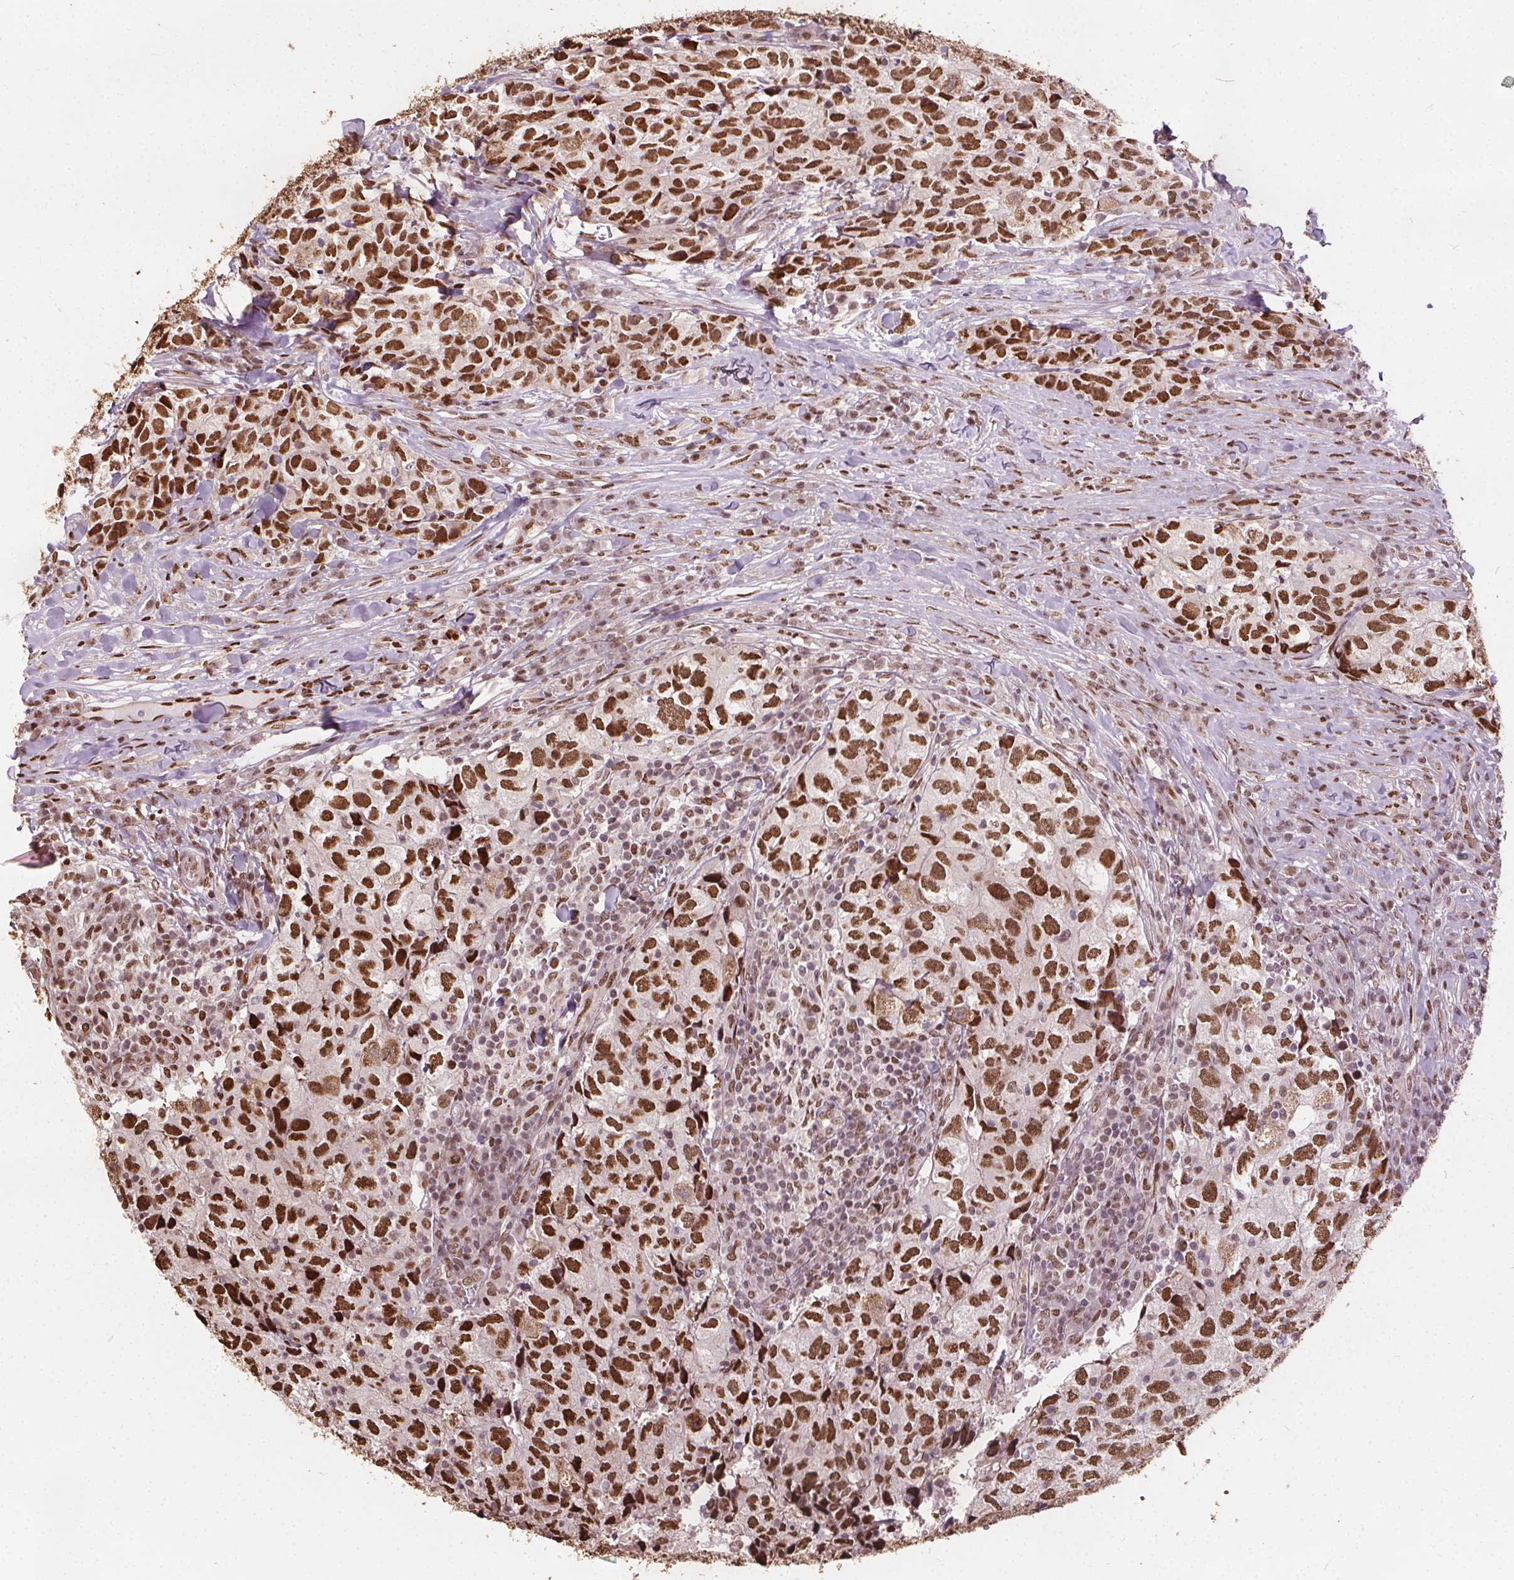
{"staining": {"intensity": "strong", "quantity": ">75%", "location": "nuclear"}, "tissue": "breast cancer", "cell_type": "Tumor cells", "image_type": "cancer", "snomed": [{"axis": "morphology", "description": "Duct carcinoma"}, {"axis": "topography", "description": "Breast"}], "caption": "IHC of breast cancer demonstrates high levels of strong nuclear positivity in about >75% of tumor cells. (Brightfield microscopy of DAB IHC at high magnification).", "gene": "ISLR2", "patient": {"sex": "female", "age": 30}}